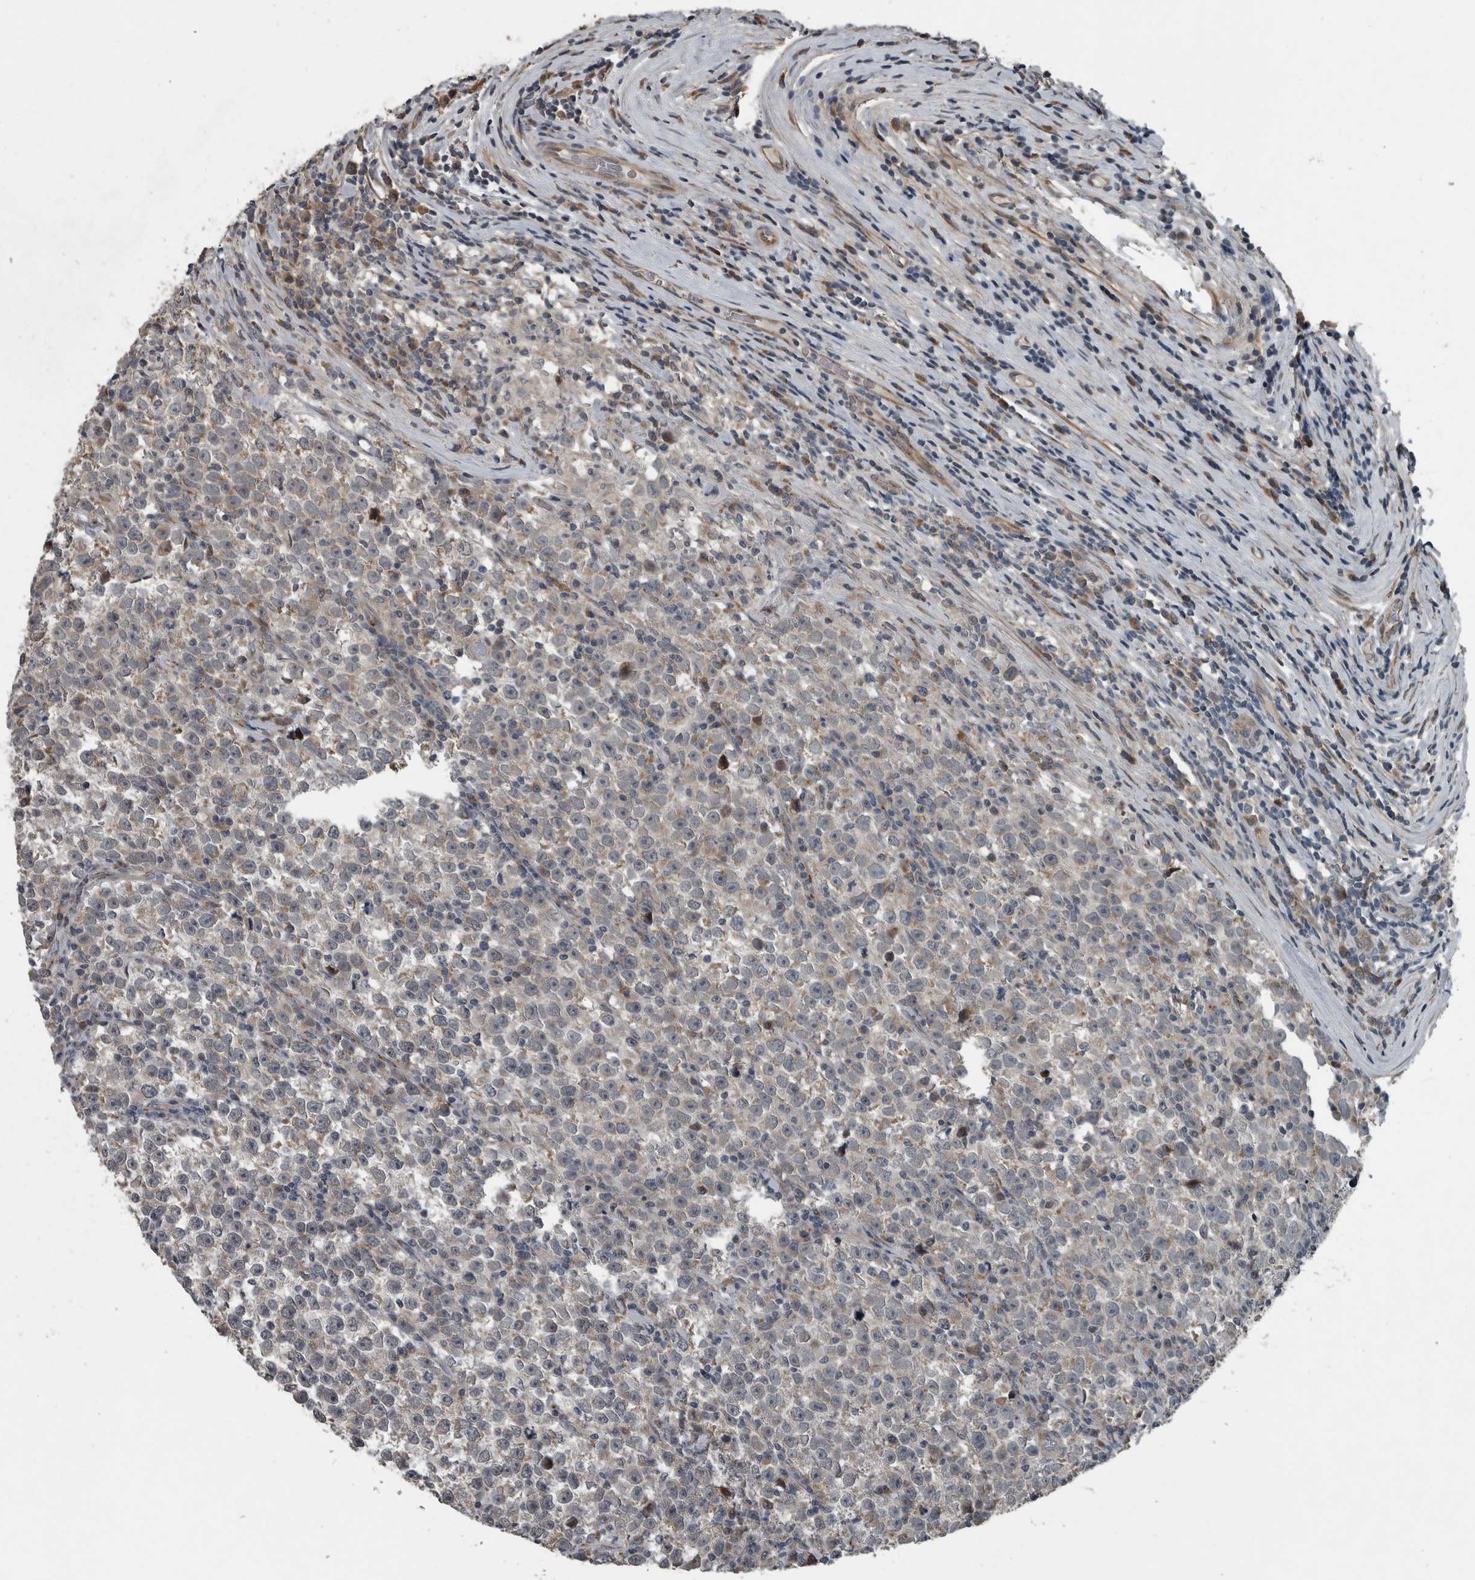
{"staining": {"intensity": "weak", "quantity": "<25%", "location": "cytoplasmic/membranous"}, "tissue": "testis cancer", "cell_type": "Tumor cells", "image_type": "cancer", "snomed": [{"axis": "morphology", "description": "Normal tissue, NOS"}, {"axis": "morphology", "description": "Seminoma, NOS"}, {"axis": "topography", "description": "Testis"}], "caption": "Human testis cancer (seminoma) stained for a protein using immunohistochemistry (IHC) exhibits no expression in tumor cells.", "gene": "ZNF345", "patient": {"sex": "male", "age": 43}}